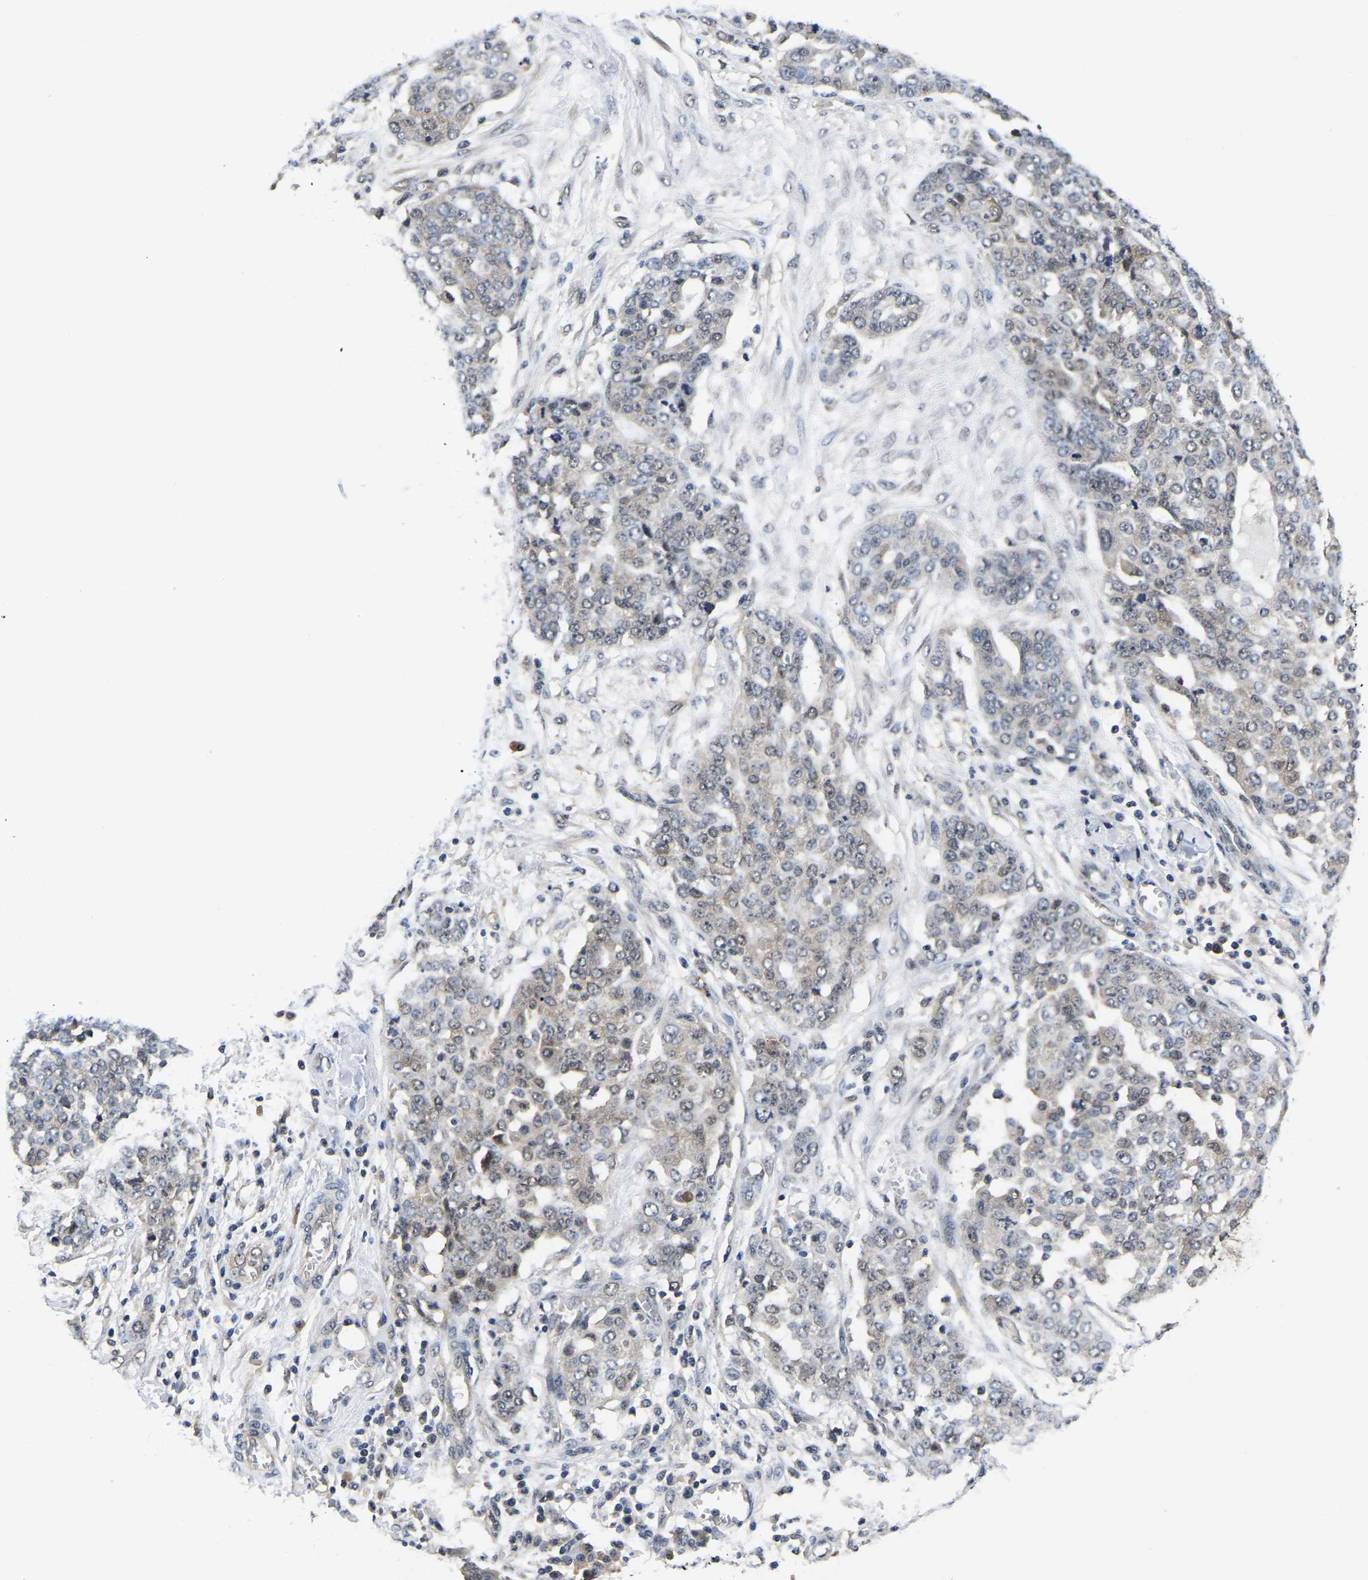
{"staining": {"intensity": "weak", "quantity": "<25%", "location": "cytoplasmic/membranous,nuclear"}, "tissue": "ovarian cancer", "cell_type": "Tumor cells", "image_type": "cancer", "snomed": [{"axis": "morphology", "description": "Cystadenocarcinoma, serous, NOS"}, {"axis": "topography", "description": "Soft tissue"}, {"axis": "topography", "description": "Ovary"}], "caption": "DAB immunohistochemical staining of human ovarian cancer displays no significant positivity in tumor cells.", "gene": "MCOLN2", "patient": {"sex": "female", "age": 57}}